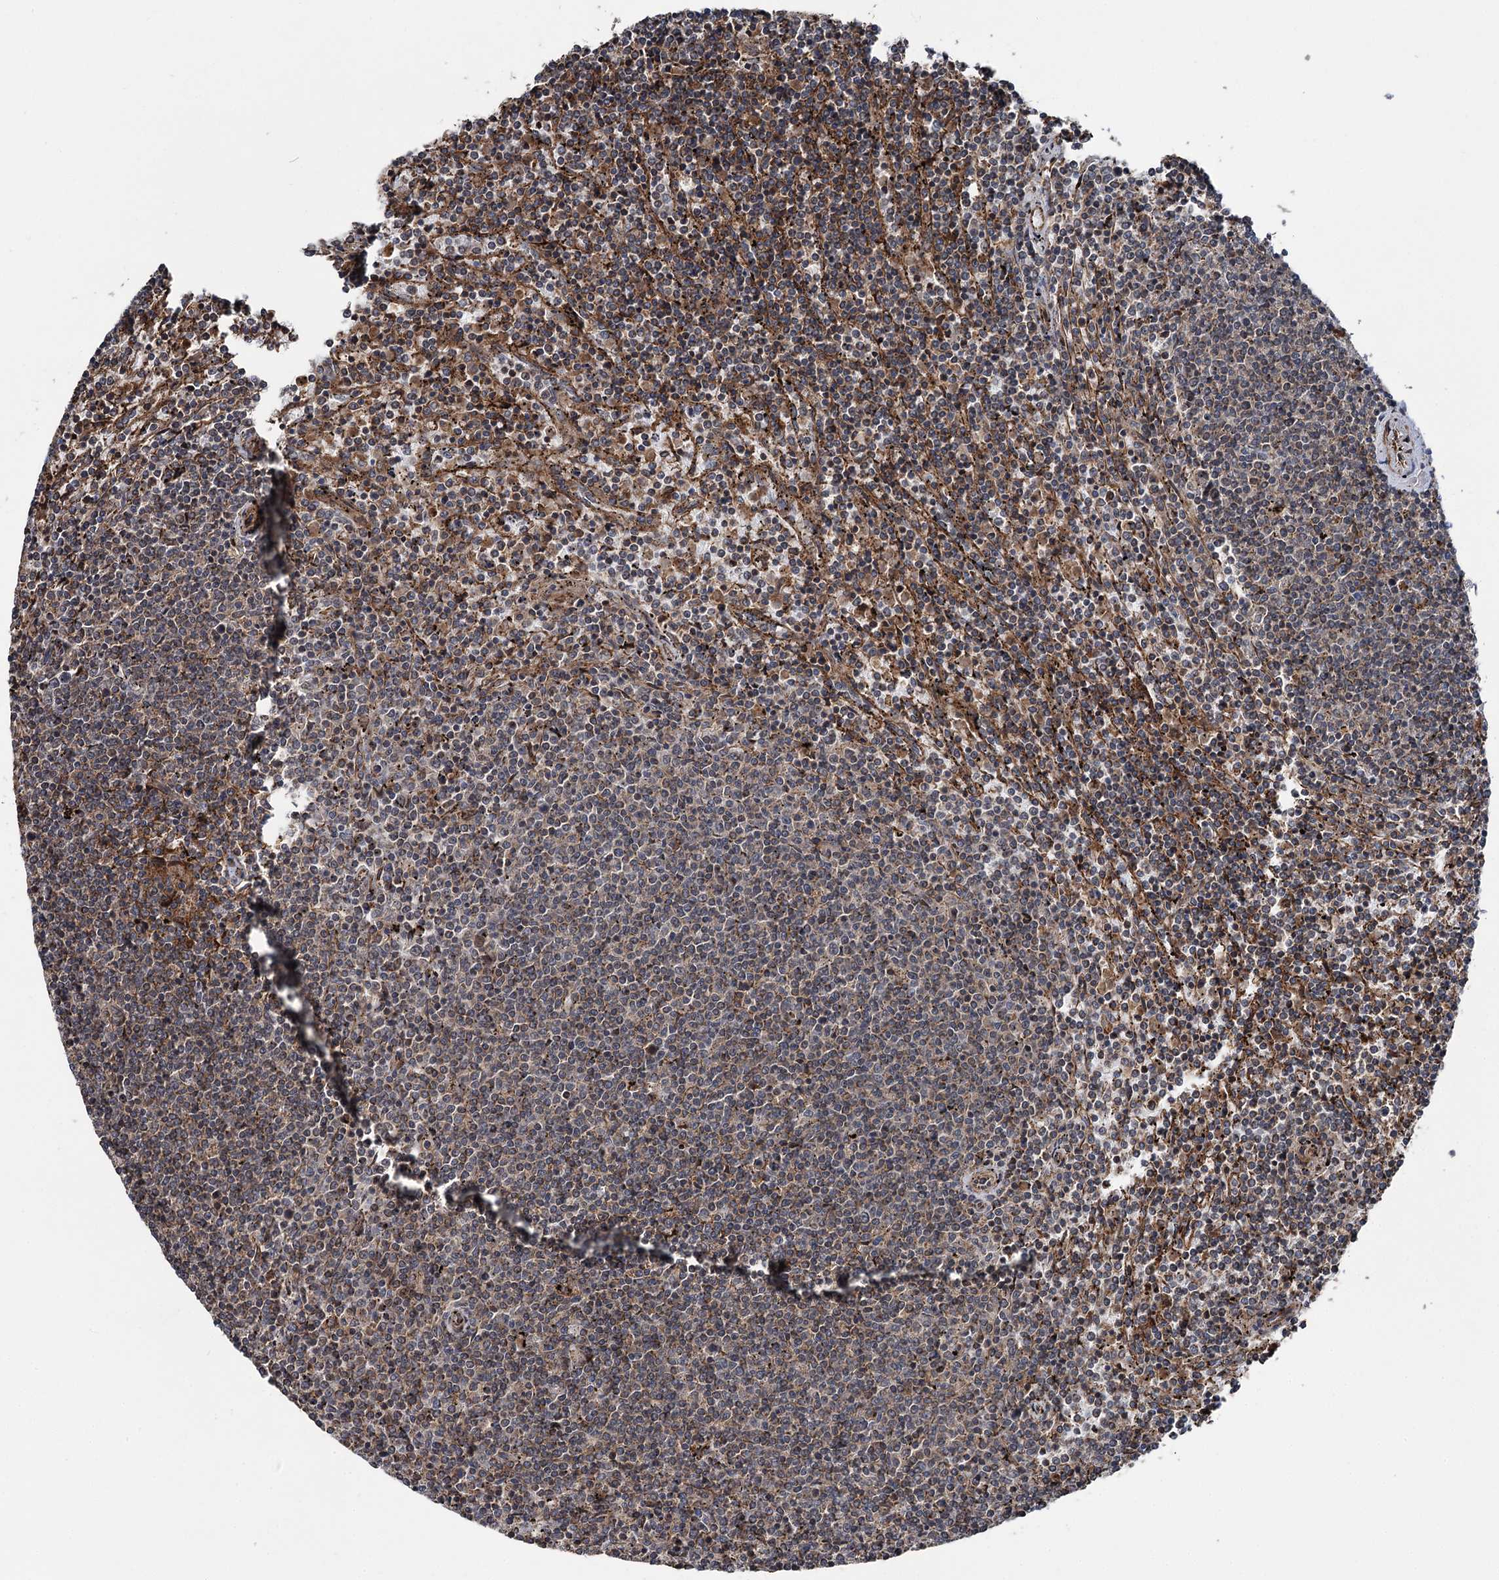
{"staining": {"intensity": "negative", "quantity": "none", "location": "none"}, "tissue": "lymphoma", "cell_type": "Tumor cells", "image_type": "cancer", "snomed": [{"axis": "morphology", "description": "Malignant lymphoma, non-Hodgkin's type, Low grade"}, {"axis": "topography", "description": "Spleen"}], "caption": "Image shows no significant protein expression in tumor cells of low-grade malignant lymphoma, non-Hodgkin's type. (DAB (3,3'-diaminobenzidine) immunohistochemistry (IHC) with hematoxylin counter stain).", "gene": "ITFG2", "patient": {"sex": "female", "age": 50}}